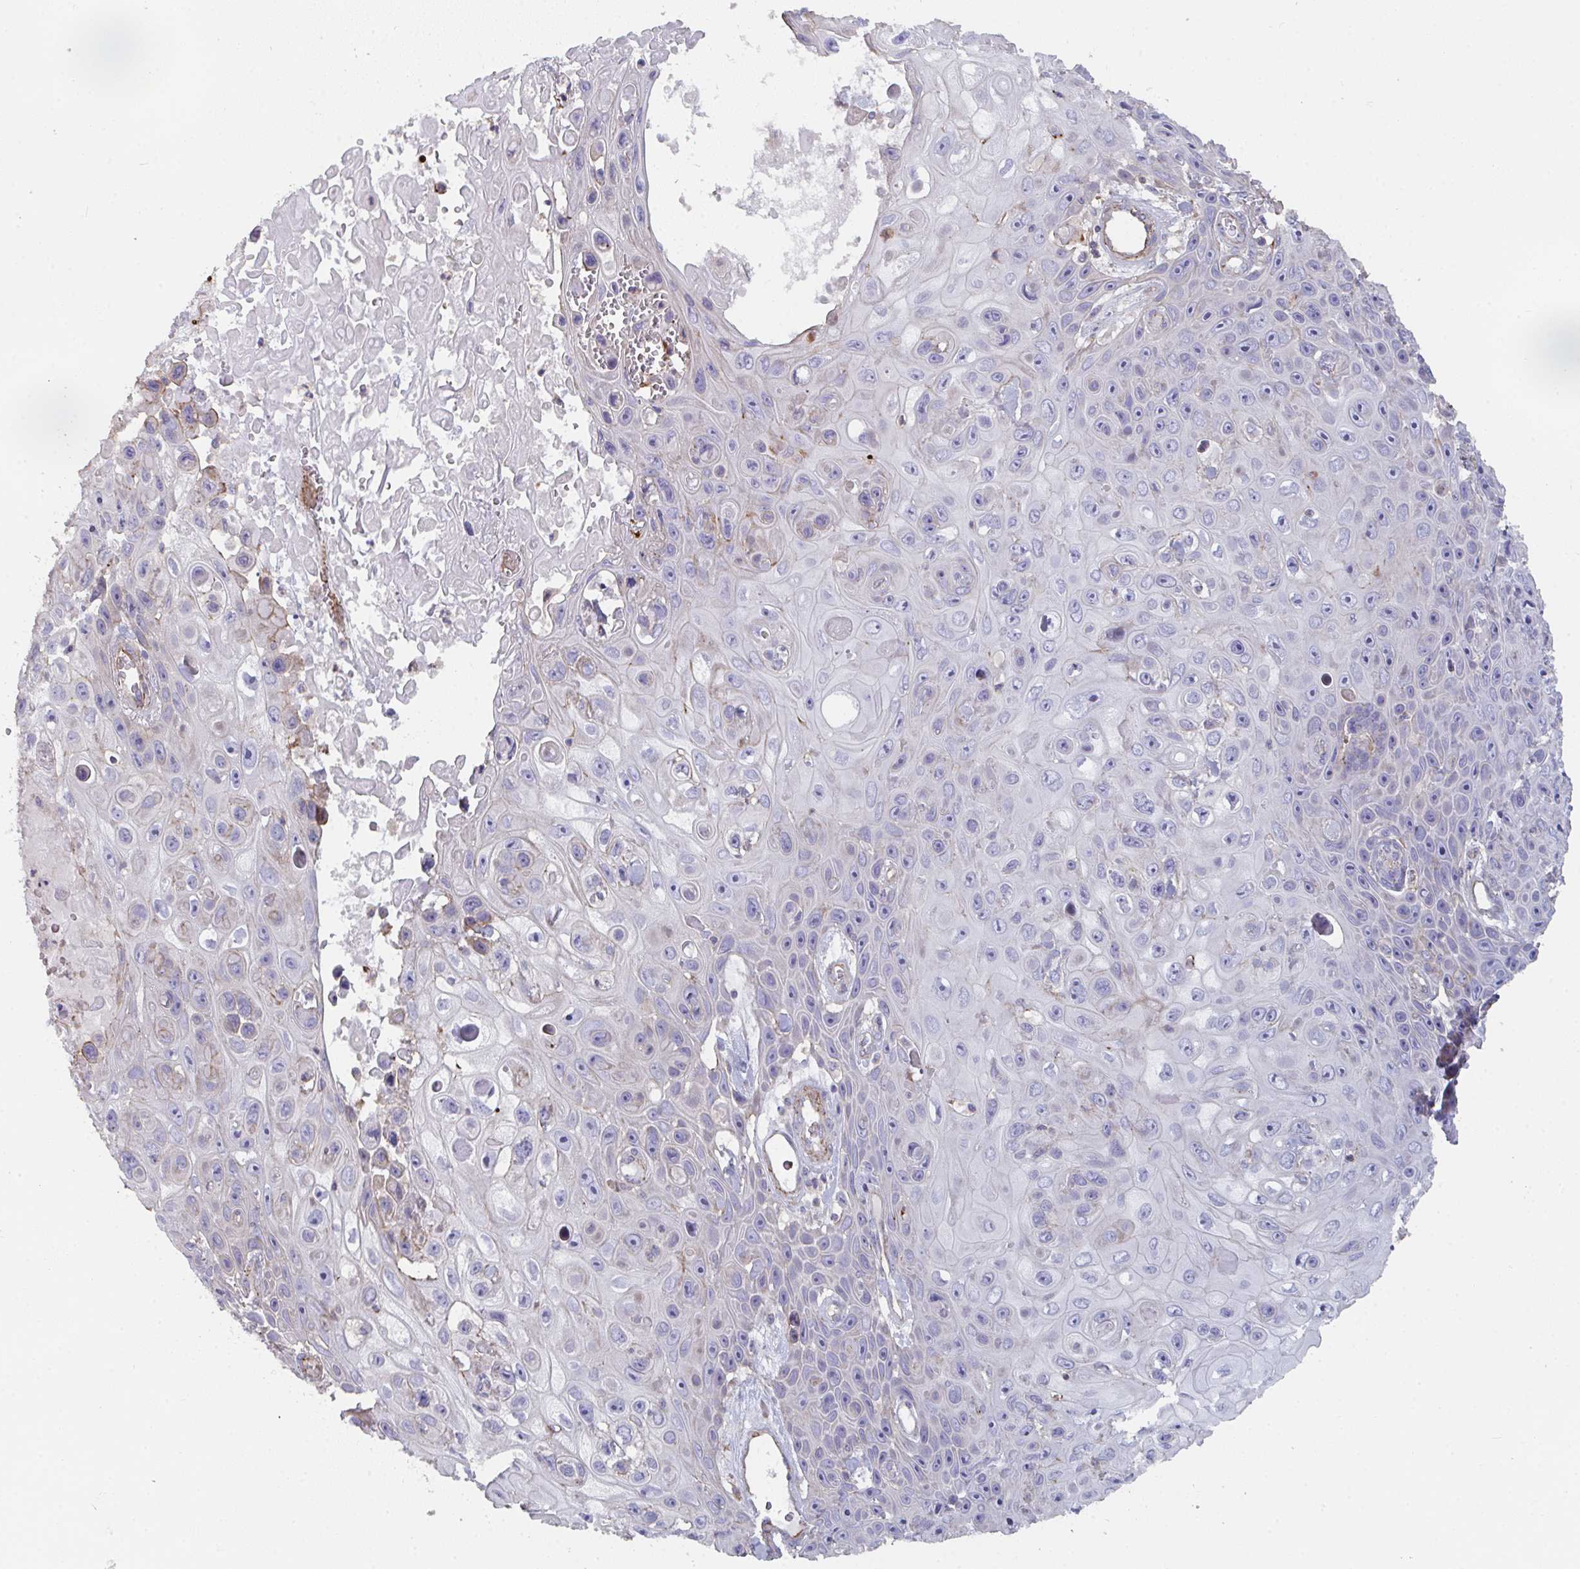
{"staining": {"intensity": "negative", "quantity": "none", "location": "none"}, "tissue": "skin cancer", "cell_type": "Tumor cells", "image_type": "cancer", "snomed": [{"axis": "morphology", "description": "Squamous cell carcinoma, NOS"}, {"axis": "topography", "description": "Skin"}], "caption": "This is an immunohistochemistry (IHC) photomicrograph of human skin cancer. There is no staining in tumor cells.", "gene": "FZD2", "patient": {"sex": "male", "age": 82}}